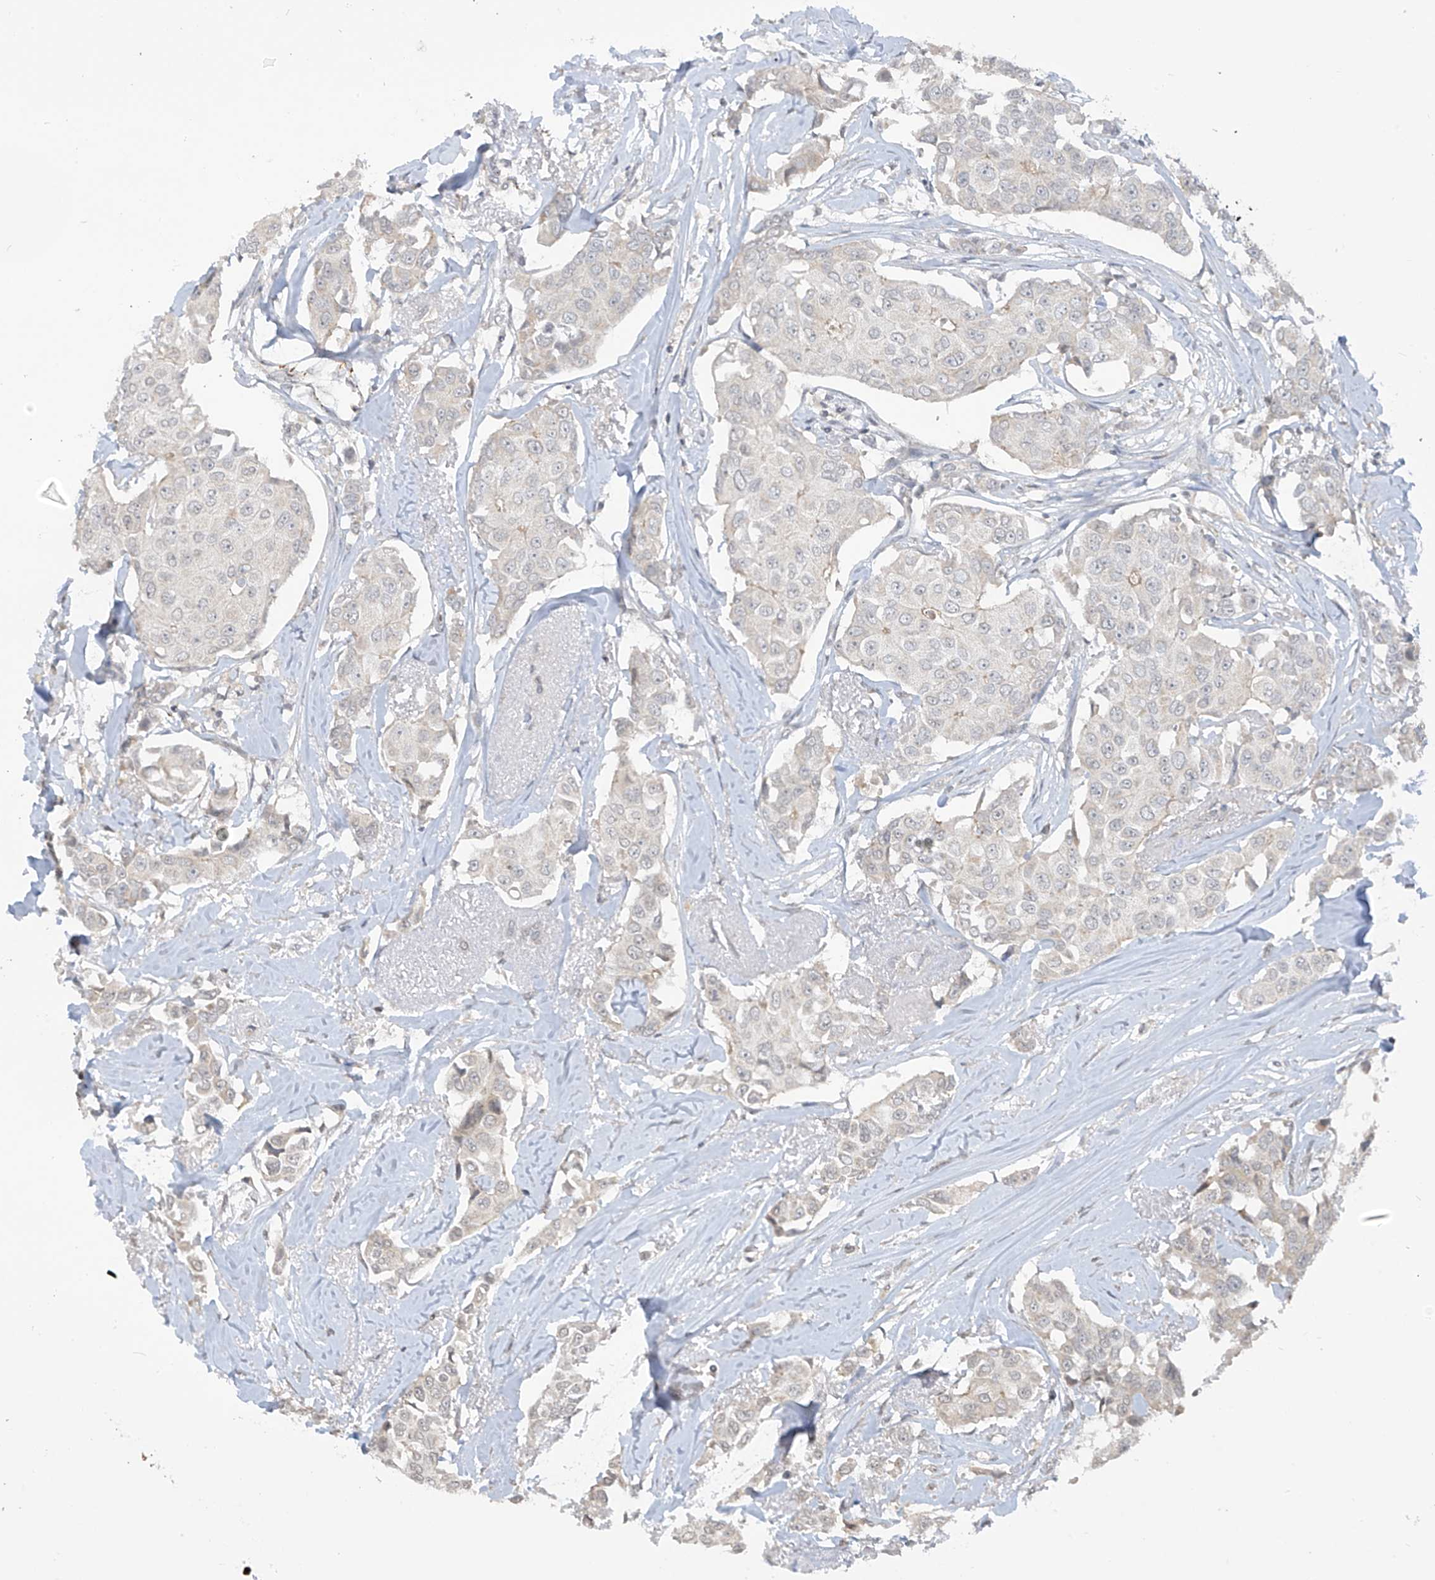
{"staining": {"intensity": "weak", "quantity": "<25%", "location": "cytoplasmic/membranous"}, "tissue": "breast cancer", "cell_type": "Tumor cells", "image_type": "cancer", "snomed": [{"axis": "morphology", "description": "Duct carcinoma"}, {"axis": "topography", "description": "Breast"}], "caption": "This is a image of immunohistochemistry (IHC) staining of breast cancer (infiltrating ductal carcinoma), which shows no expression in tumor cells.", "gene": "DGKQ", "patient": {"sex": "female", "age": 80}}